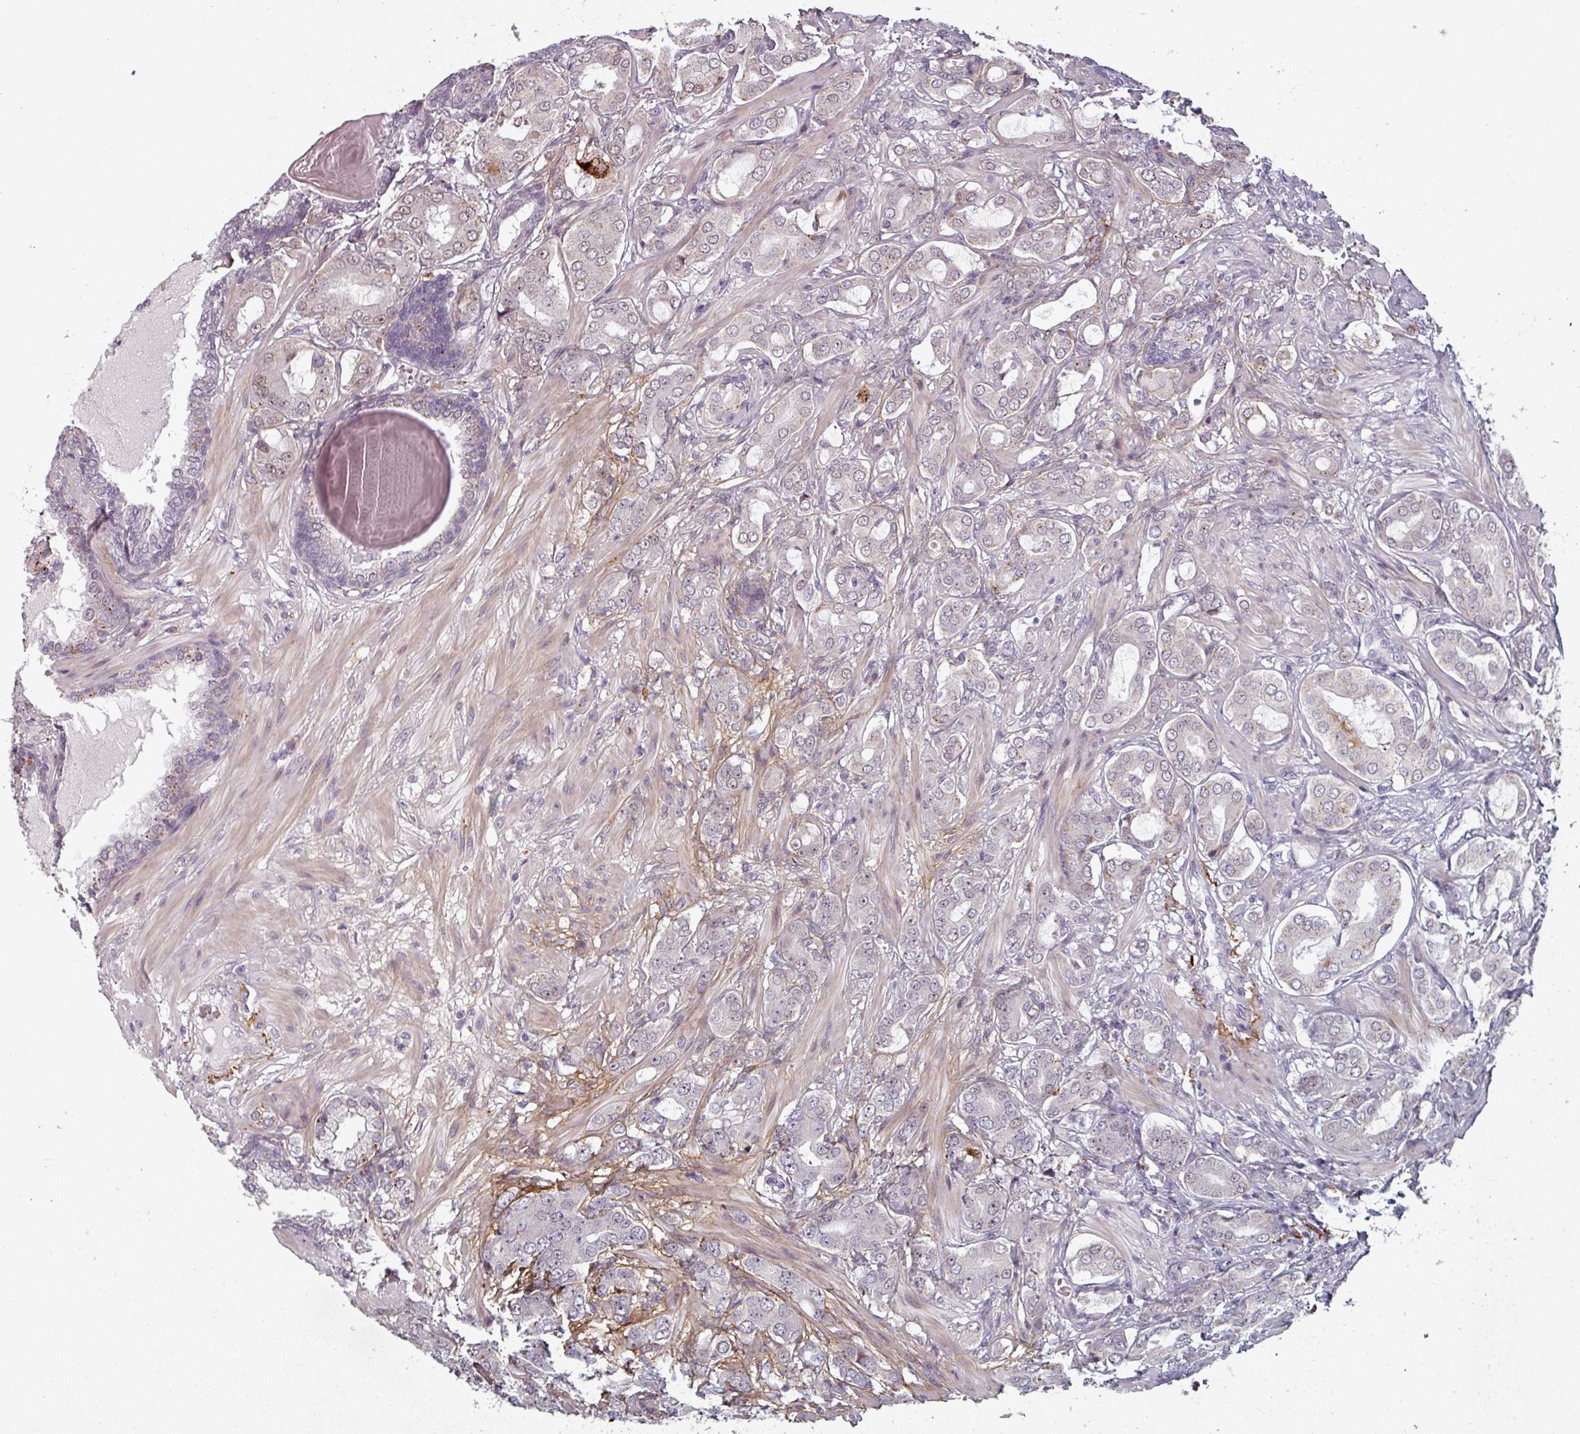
{"staining": {"intensity": "negative", "quantity": "none", "location": "none"}, "tissue": "prostate cancer", "cell_type": "Tumor cells", "image_type": "cancer", "snomed": [{"axis": "morphology", "description": "Adenocarcinoma, Low grade"}, {"axis": "topography", "description": "Prostate"}], "caption": "This is a photomicrograph of IHC staining of adenocarcinoma (low-grade) (prostate), which shows no positivity in tumor cells.", "gene": "CYB5RL", "patient": {"sex": "male", "age": 57}}